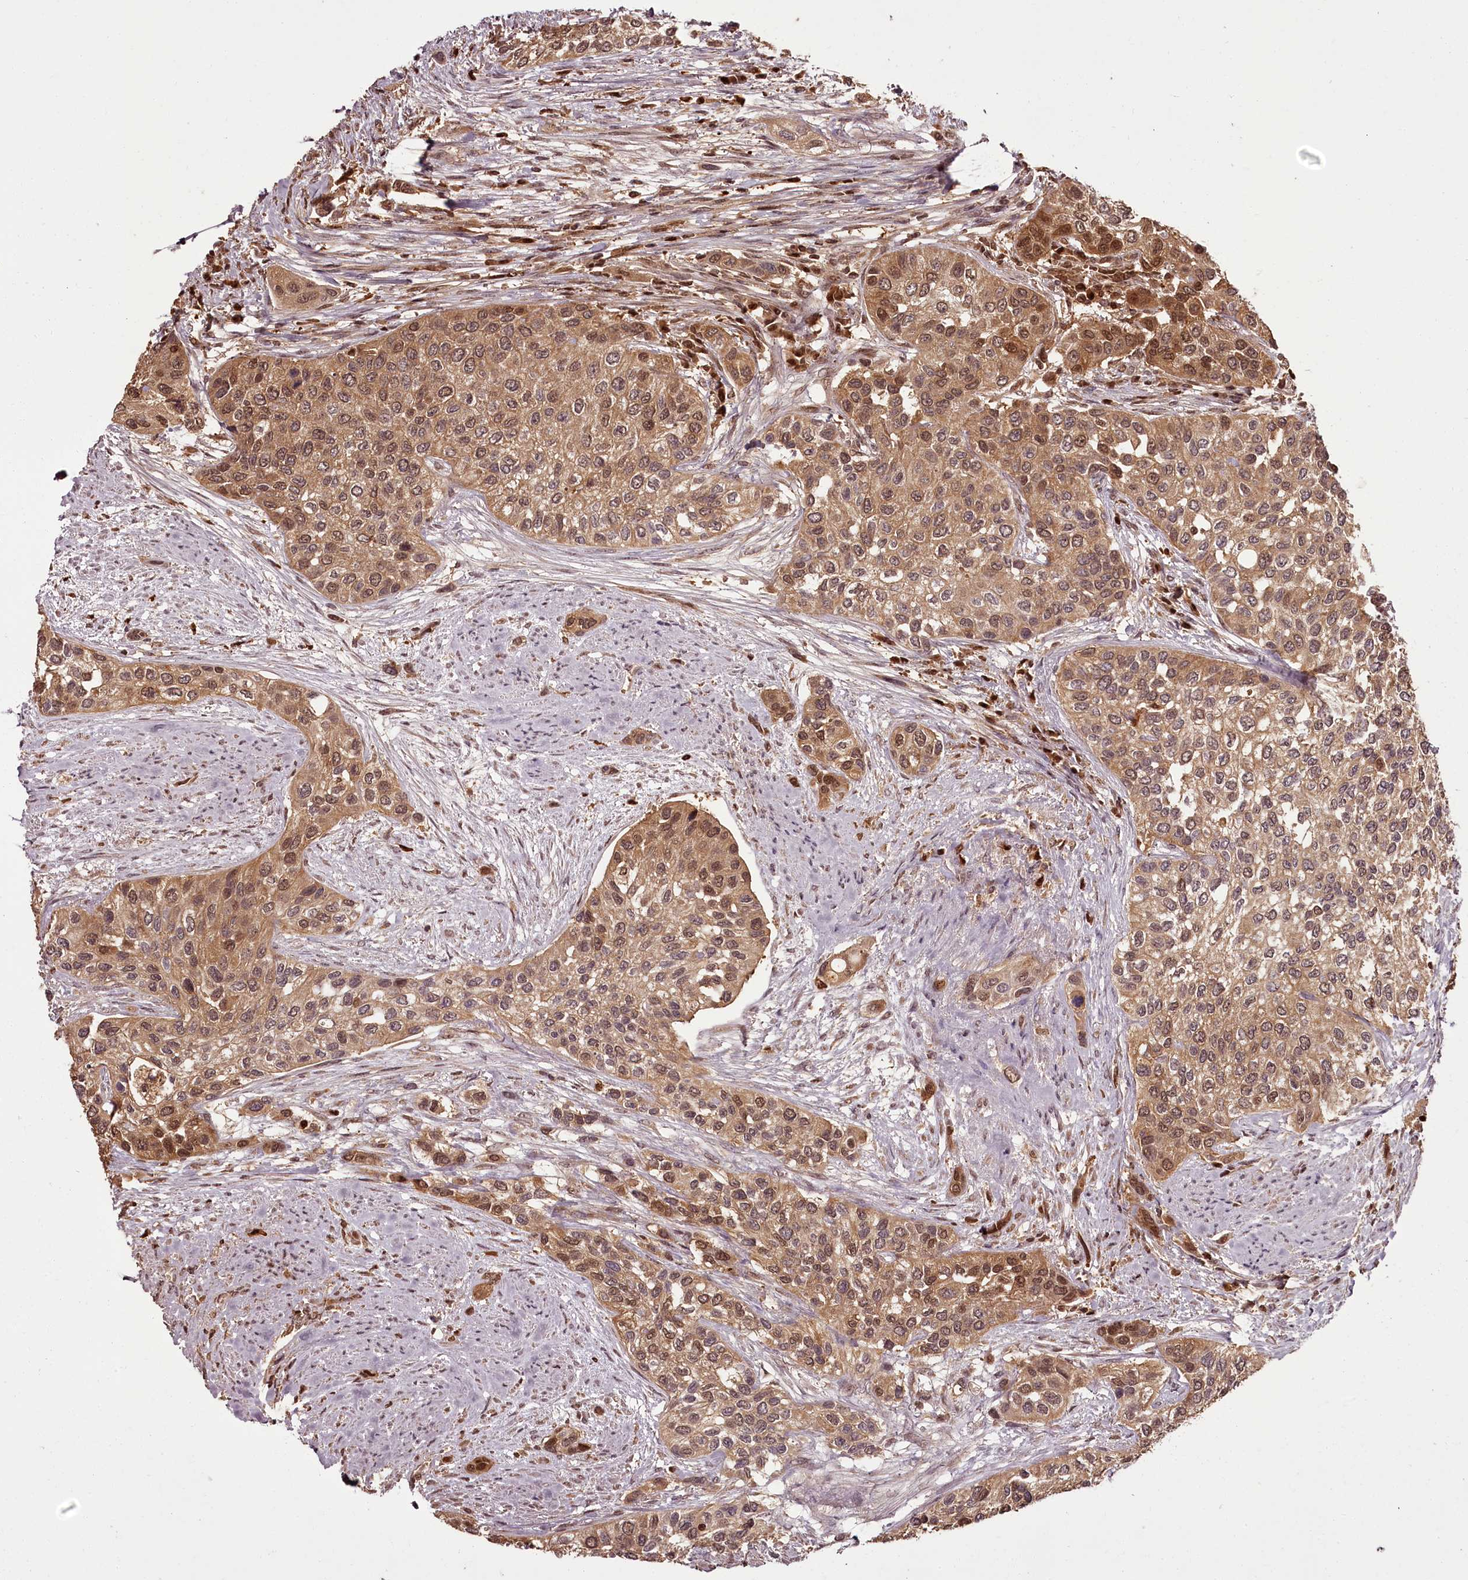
{"staining": {"intensity": "moderate", "quantity": ">75%", "location": "cytoplasmic/membranous,nuclear"}, "tissue": "urothelial cancer", "cell_type": "Tumor cells", "image_type": "cancer", "snomed": [{"axis": "morphology", "description": "Normal tissue, NOS"}, {"axis": "morphology", "description": "Urothelial carcinoma, High grade"}, {"axis": "topography", "description": "Vascular tissue"}, {"axis": "topography", "description": "Urinary bladder"}], "caption": "Immunohistochemical staining of human high-grade urothelial carcinoma reveals medium levels of moderate cytoplasmic/membranous and nuclear staining in about >75% of tumor cells.", "gene": "NPRL2", "patient": {"sex": "female", "age": 56}}